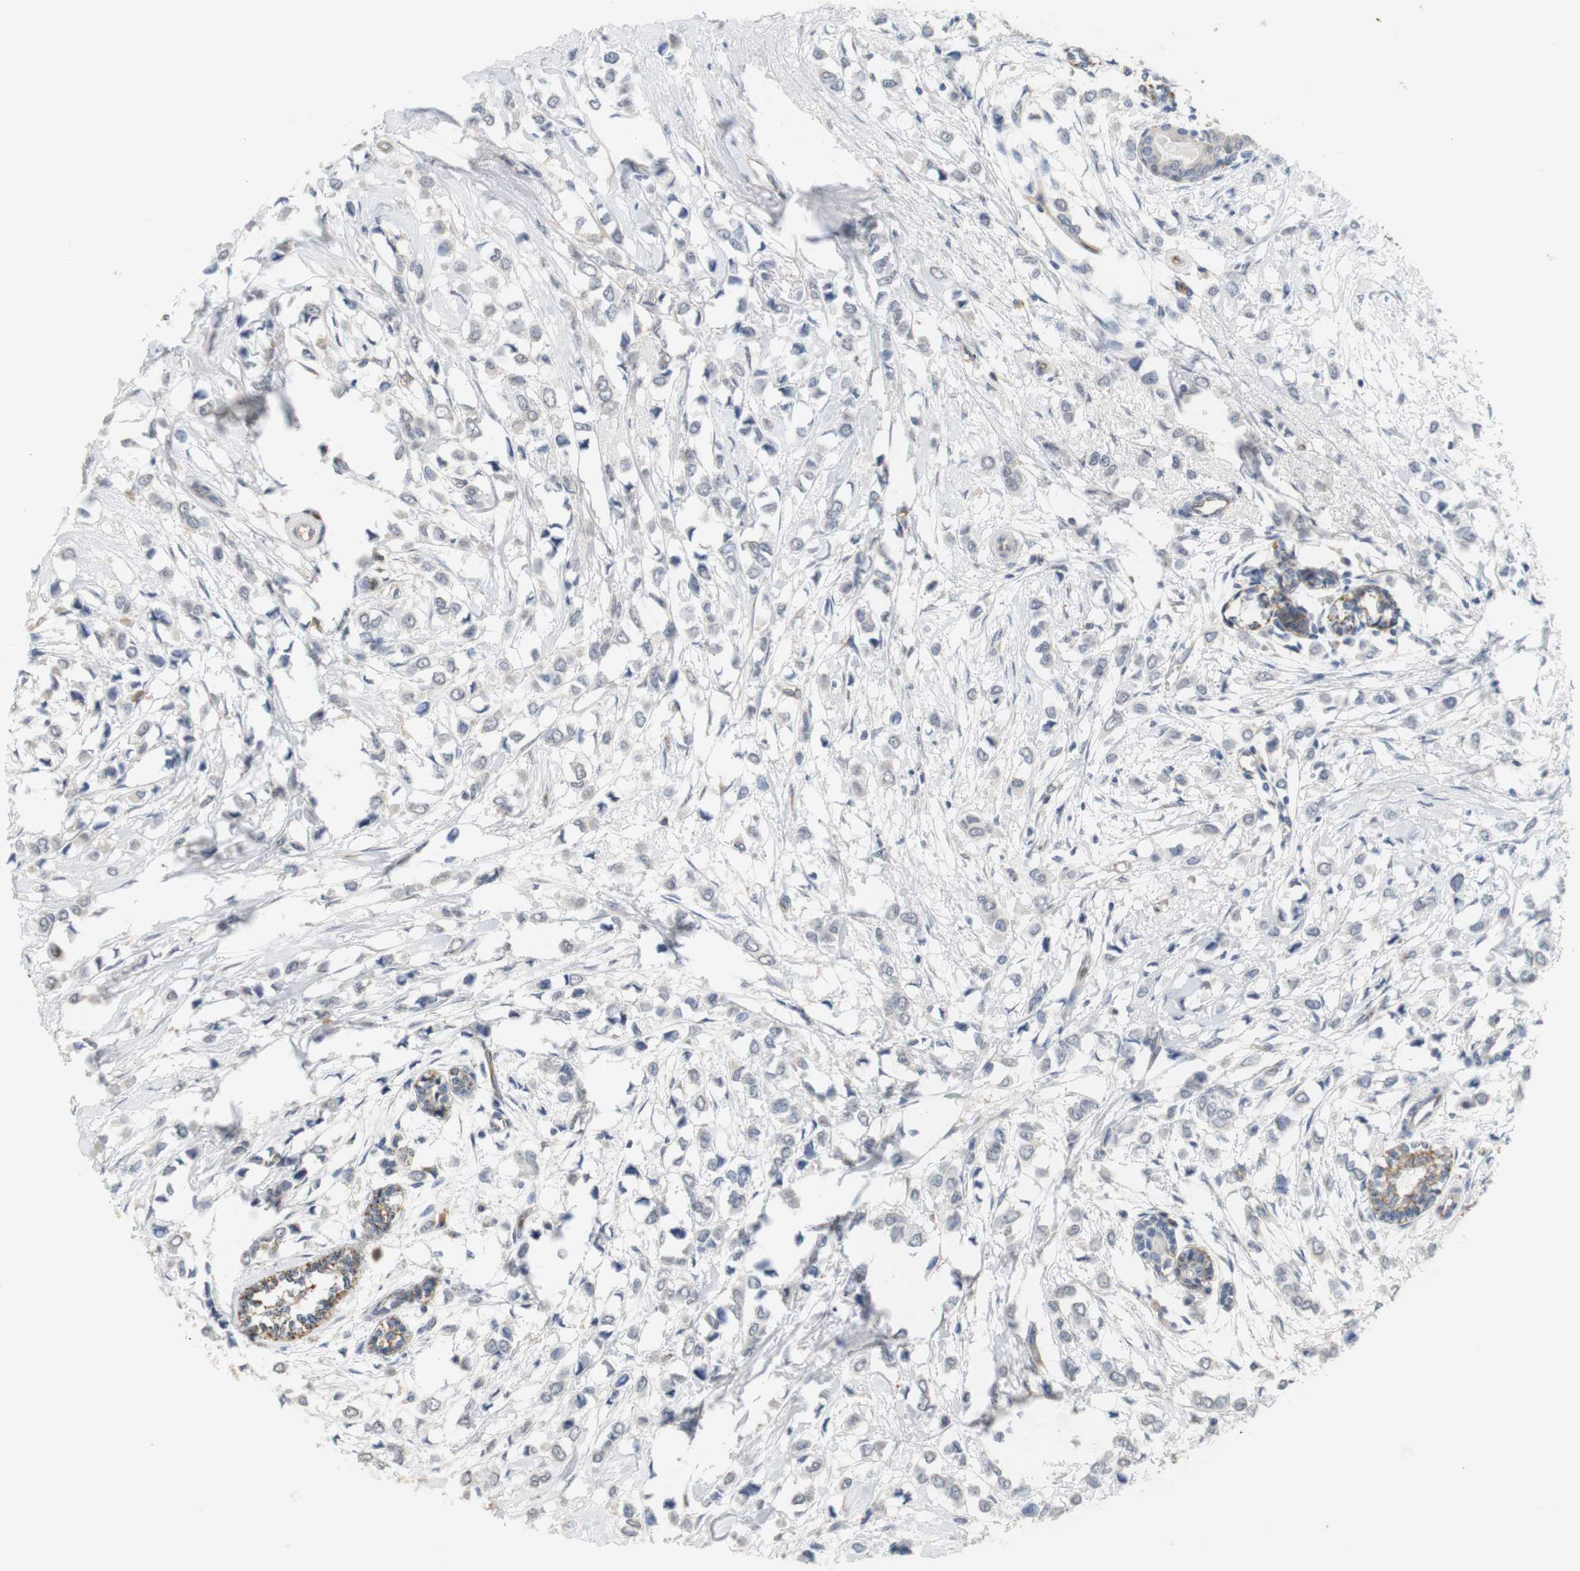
{"staining": {"intensity": "negative", "quantity": "none", "location": "none"}, "tissue": "breast cancer", "cell_type": "Tumor cells", "image_type": "cancer", "snomed": [{"axis": "morphology", "description": "Lobular carcinoma"}, {"axis": "topography", "description": "Breast"}], "caption": "Immunohistochemical staining of human breast cancer demonstrates no significant positivity in tumor cells. (DAB IHC visualized using brightfield microscopy, high magnification).", "gene": "OSR1", "patient": {"sex": "female", "age": 51}}